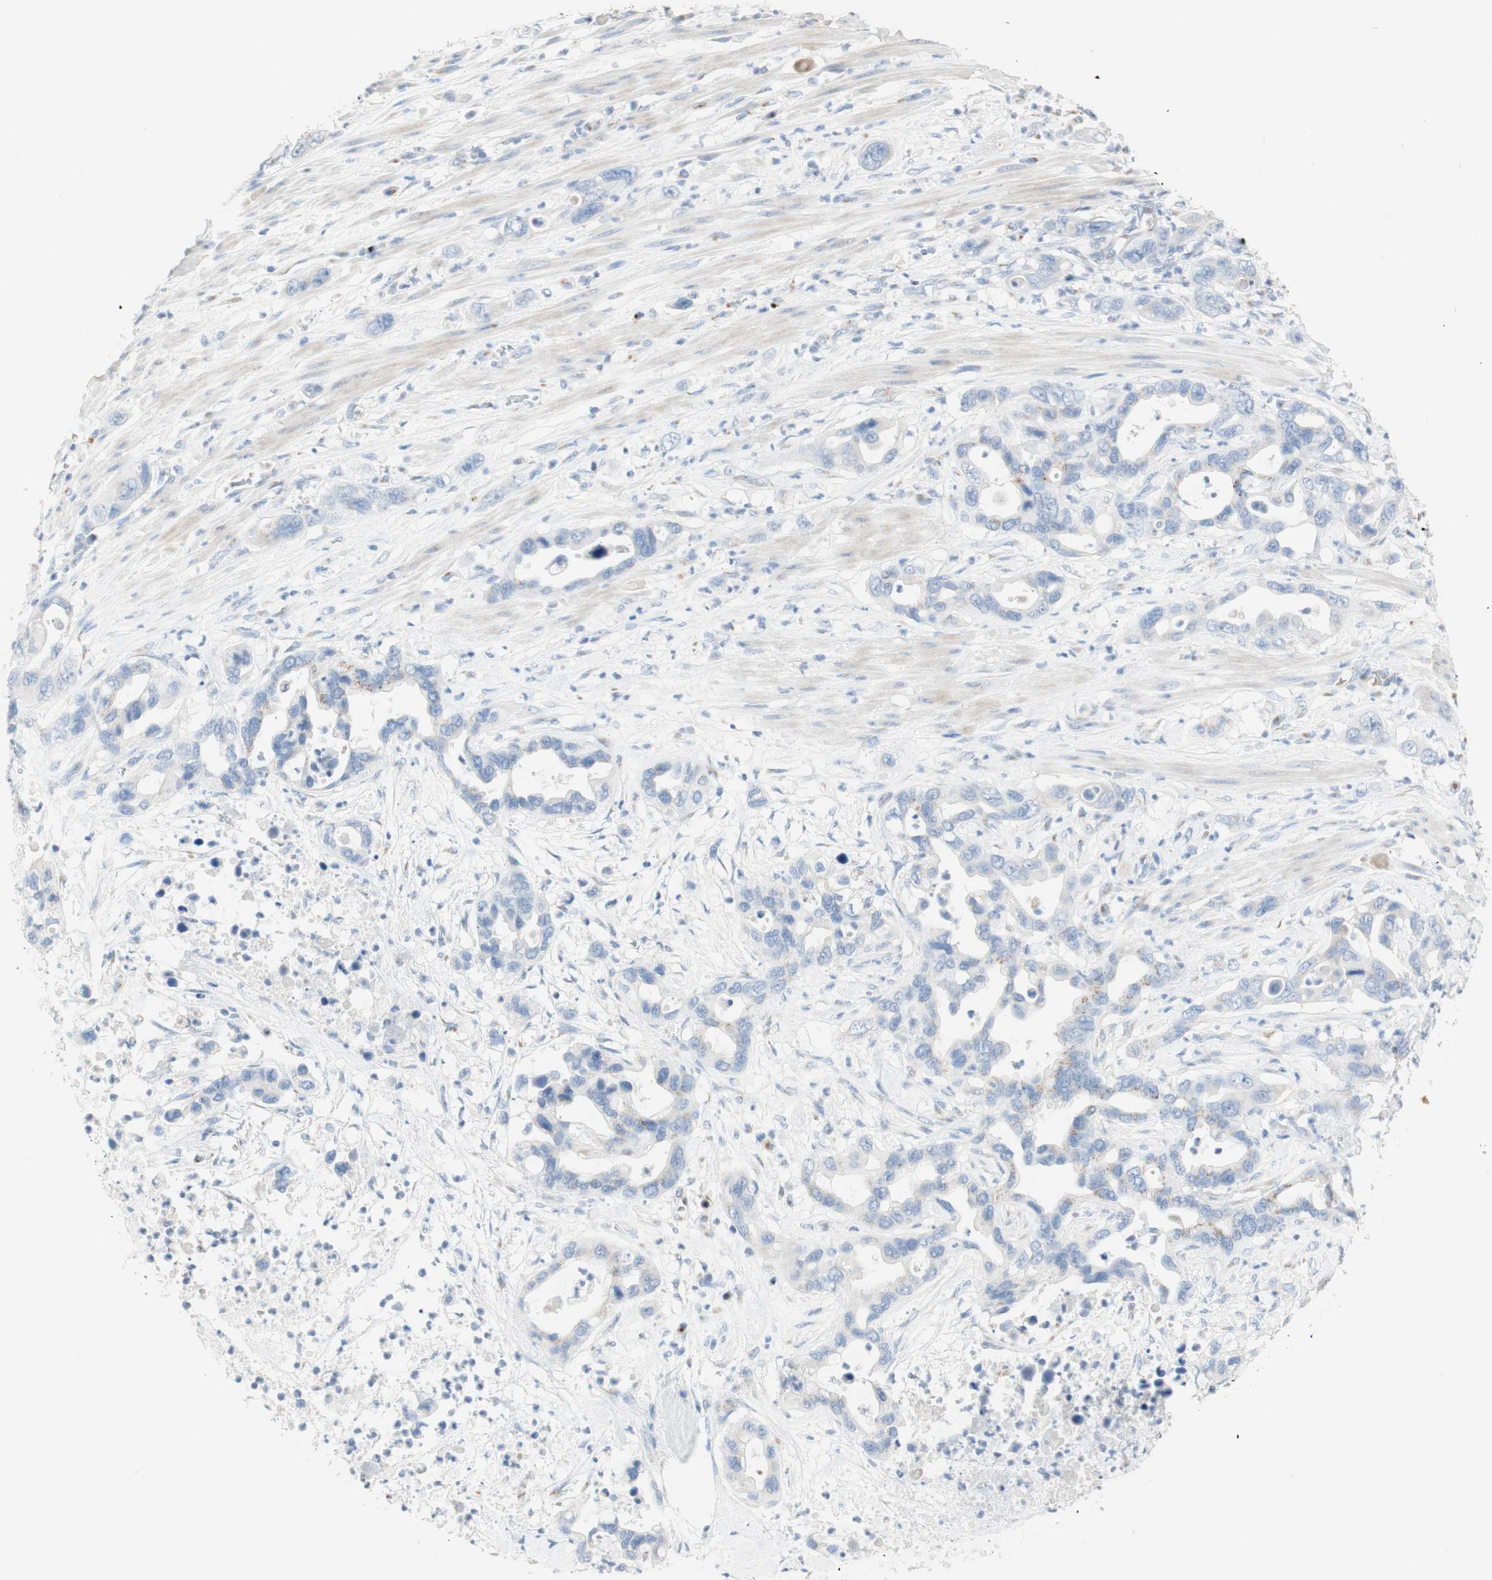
{"staining": {"intensity": "weak", "quantity": "<25%", "location": "cytoplasmic/membranous"}, "tissue": "pancreatic cancer", "cell_type": "Tumor cells", "image_type": "cancer", "snomed": [{"axis": "morphology", "description": "Adenocarcinoma, NOS"}, {"axis": "topography", "description": "Pancreas"}], "caption": "Tumor cells are negative for brown protein staining in pancreatic cancer (adenocarcinoma).", "gene": "MANEA", "patient": {"sex": "female", "age": 71}}